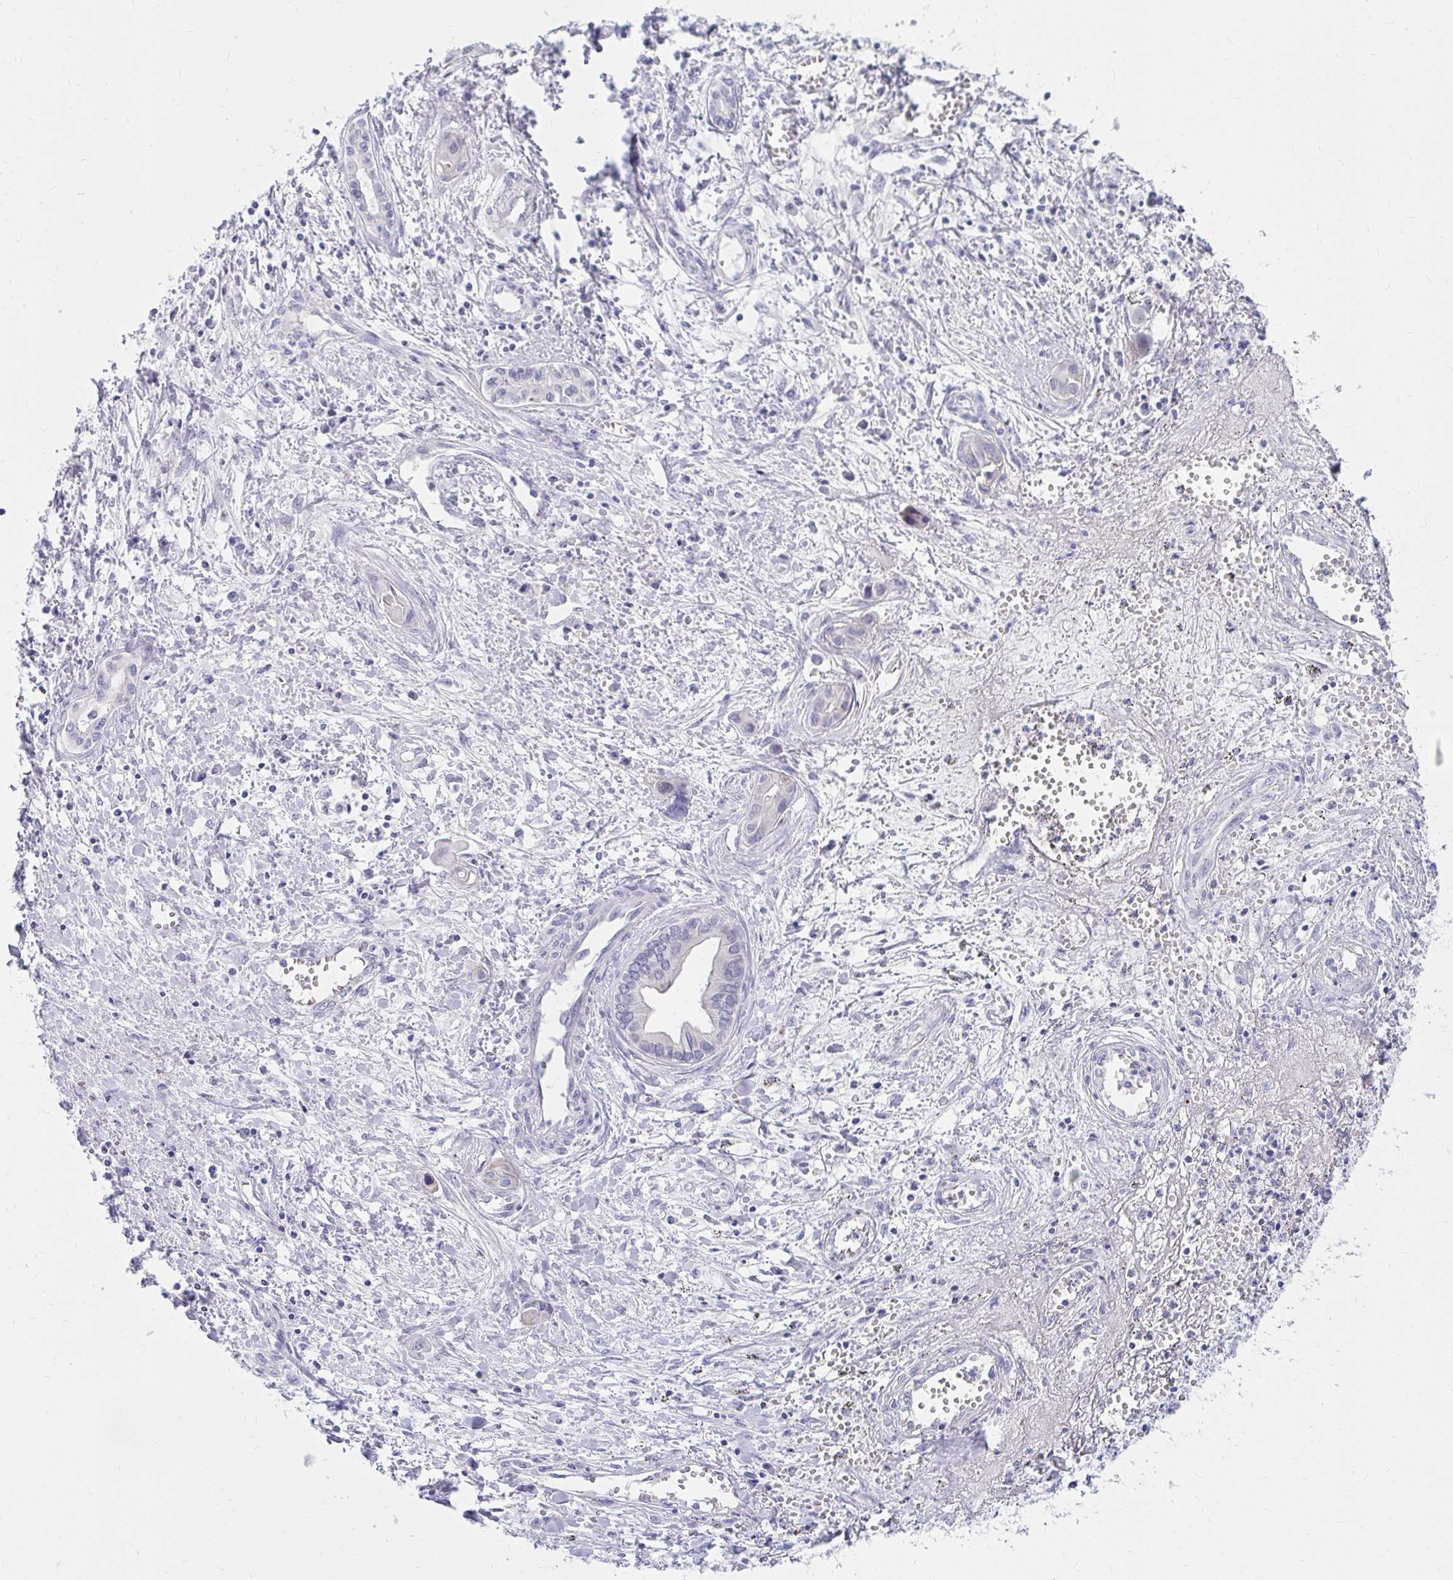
{"staining": {"intensity": "negative", "quantity": "none", "location": "none"}, "tissue": "liver cancer", "cell_type": "Tumor cells", "image_type": "cancer", "snomed": [{"axis": "morphology", "description": "Cholangiocarcinoma"}, {"axis": "topography", "description": "Liver"}], "caption": "Immunohistochemistry (IHC) photomicrograph of cholangiocarcinoma (liver) stained for a protein (brown), which demonstrates no expression in tumor cells.", "gene": "C19orf81", "patient": {"sex": "female", "age": 64}}